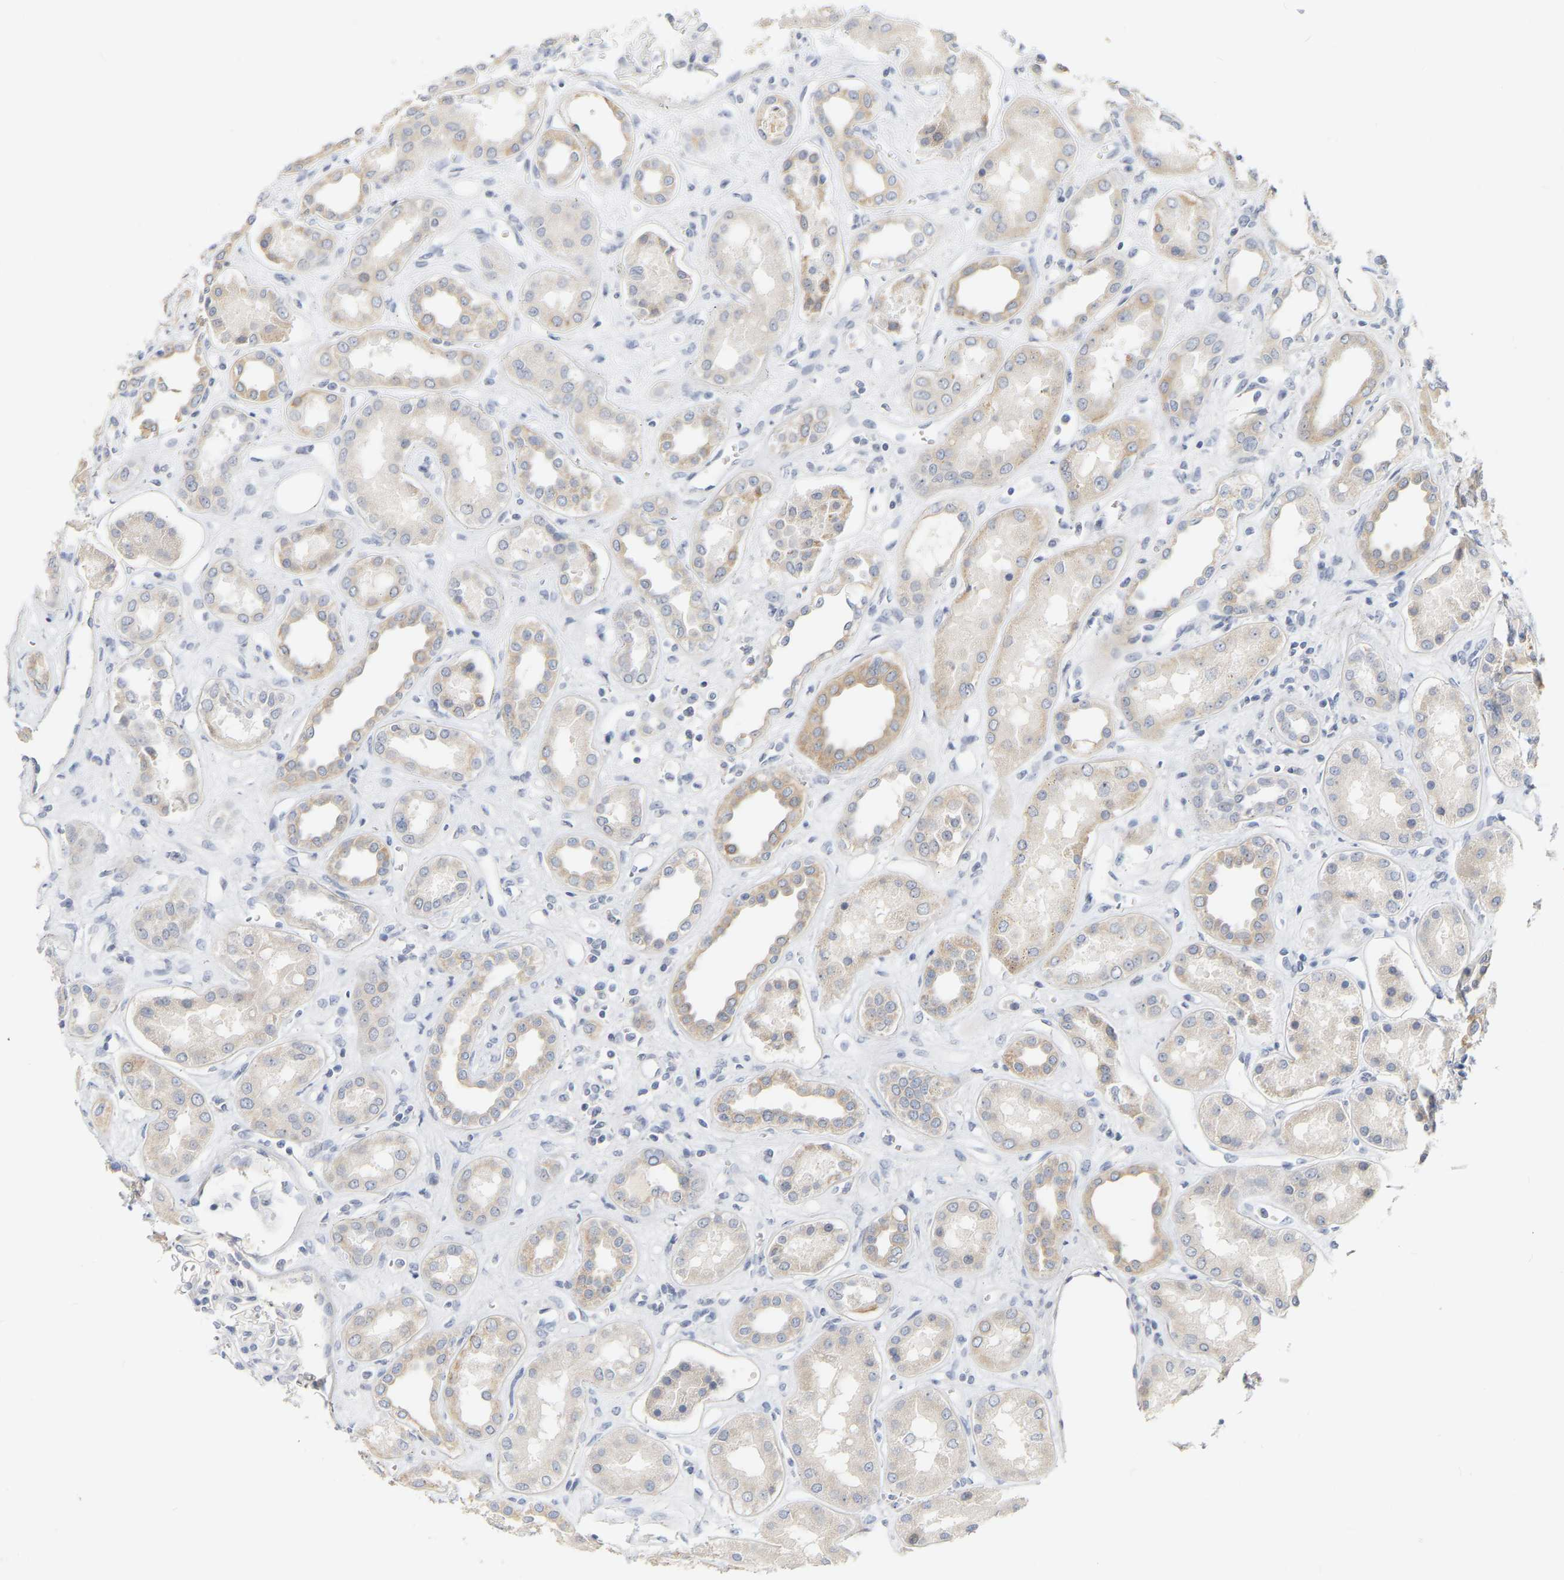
{"staining": {"intensity": "negative", "quantity": "none", "location": "none"}, "tissue": "kidney", "cell_type": "Cells in glomeruli", "image_type": "normal", "snomed": [{"axis": "morphology", "description": "Normal tissue, NOS"}, {"axis": "topography", "description": "Kidney"}], "caption": "Human kidney stained for a protein using immunohistochemistry displays no positivity in cells in glomeruli.", "gene": "KRT76", "patient": {"sex": "male", "age": 59}}